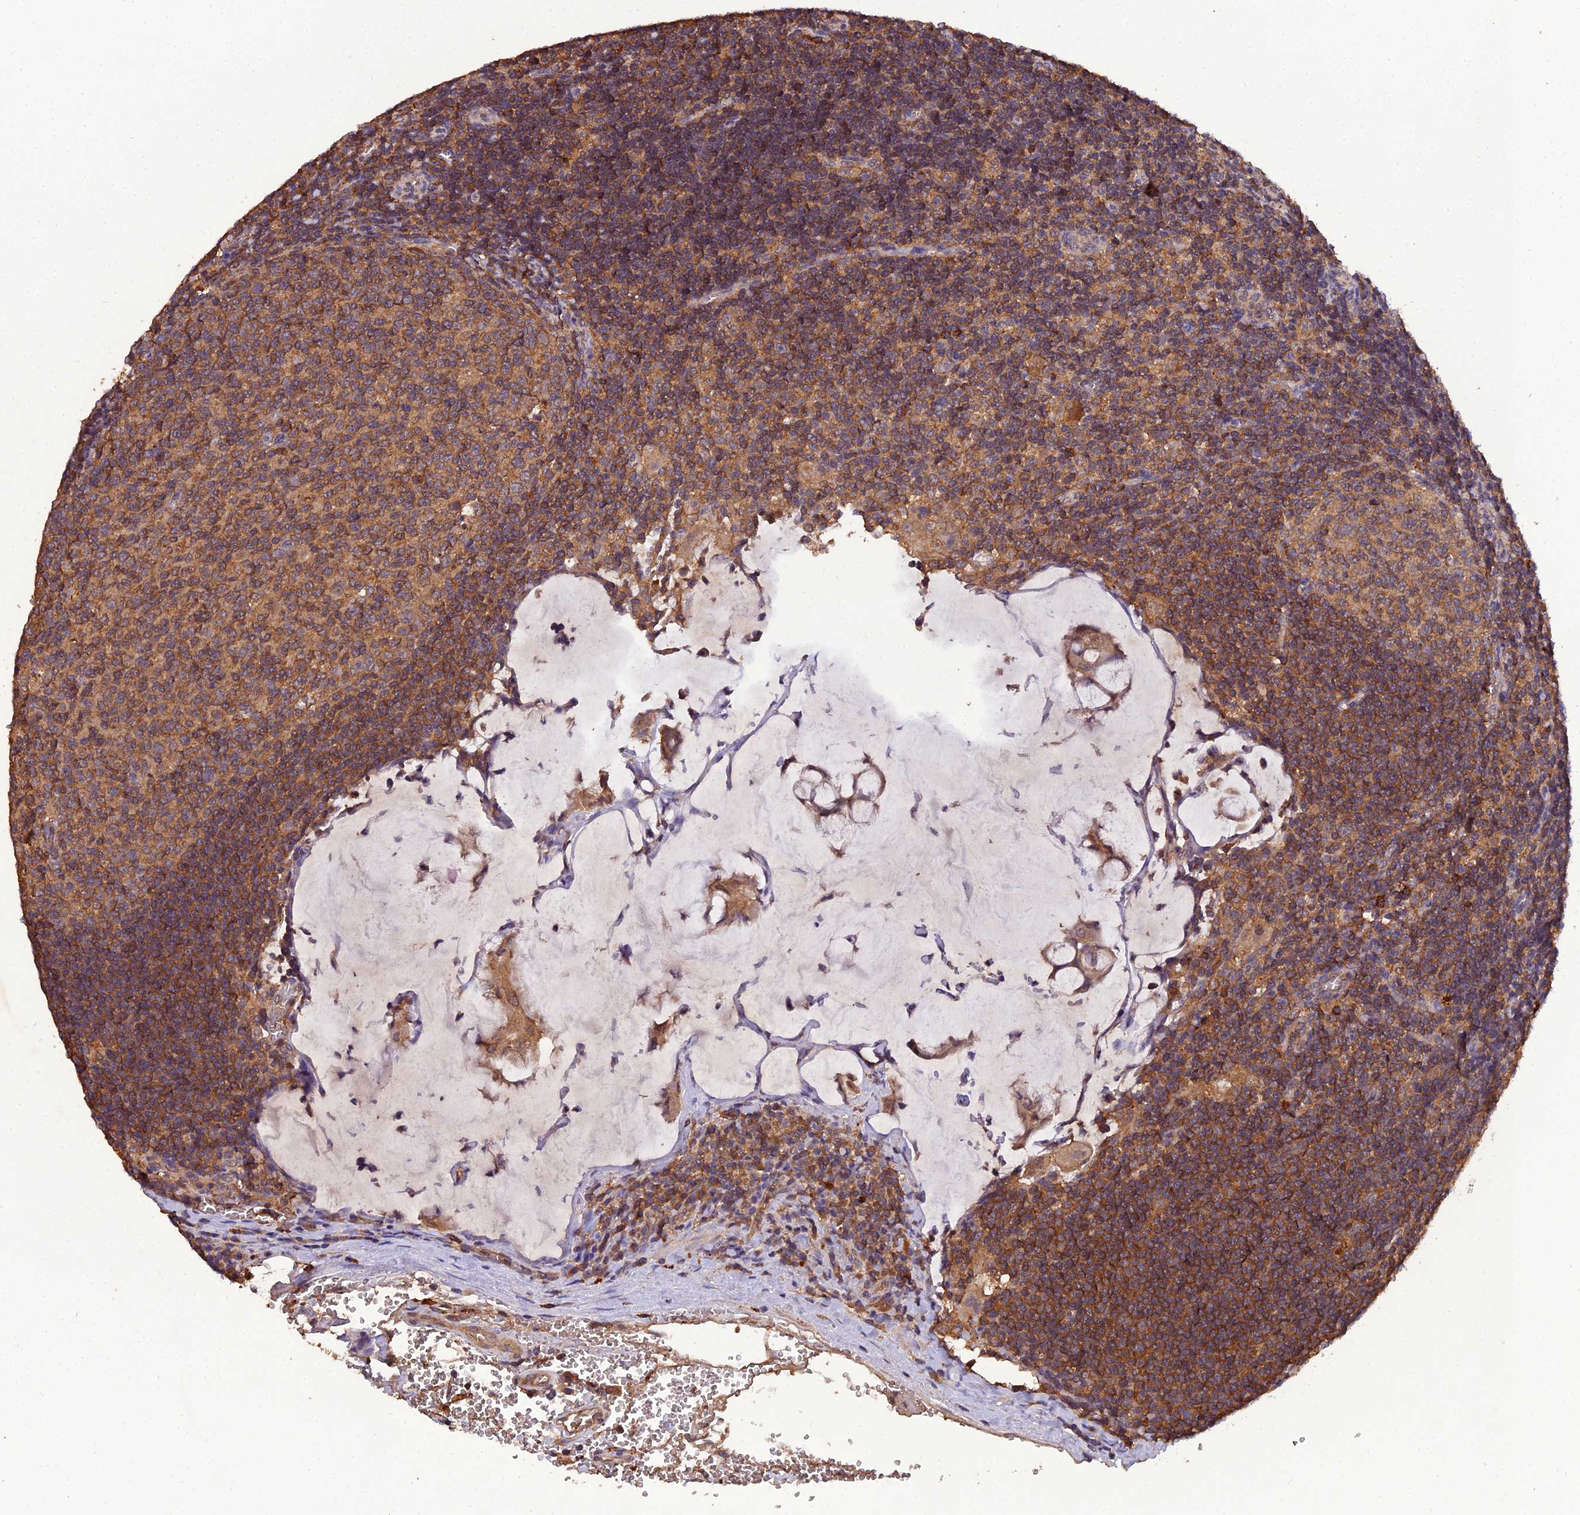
{"staining": {"intensity": "moderate", "quantity": ">75%", "location": "cytoplasmic/membranous"}, "tissue": "lymph node", "cell_type": "Germinal center cells", "image_type": "normal", "snomed": [{"axis": "morphology", "description": "Normal tissue, NOS"}, {"axis": "topography", "description": "Lymph node"}], "caption": "High-power microscopy captured an immunohistochemistry micrograph of normal lymph node, revealing moderate cytoplasmic/membranous positivity in approximately >75% of germinal center cells.", "gene": "TMEM258", "patient": {"sex": "female", "age": 73}}